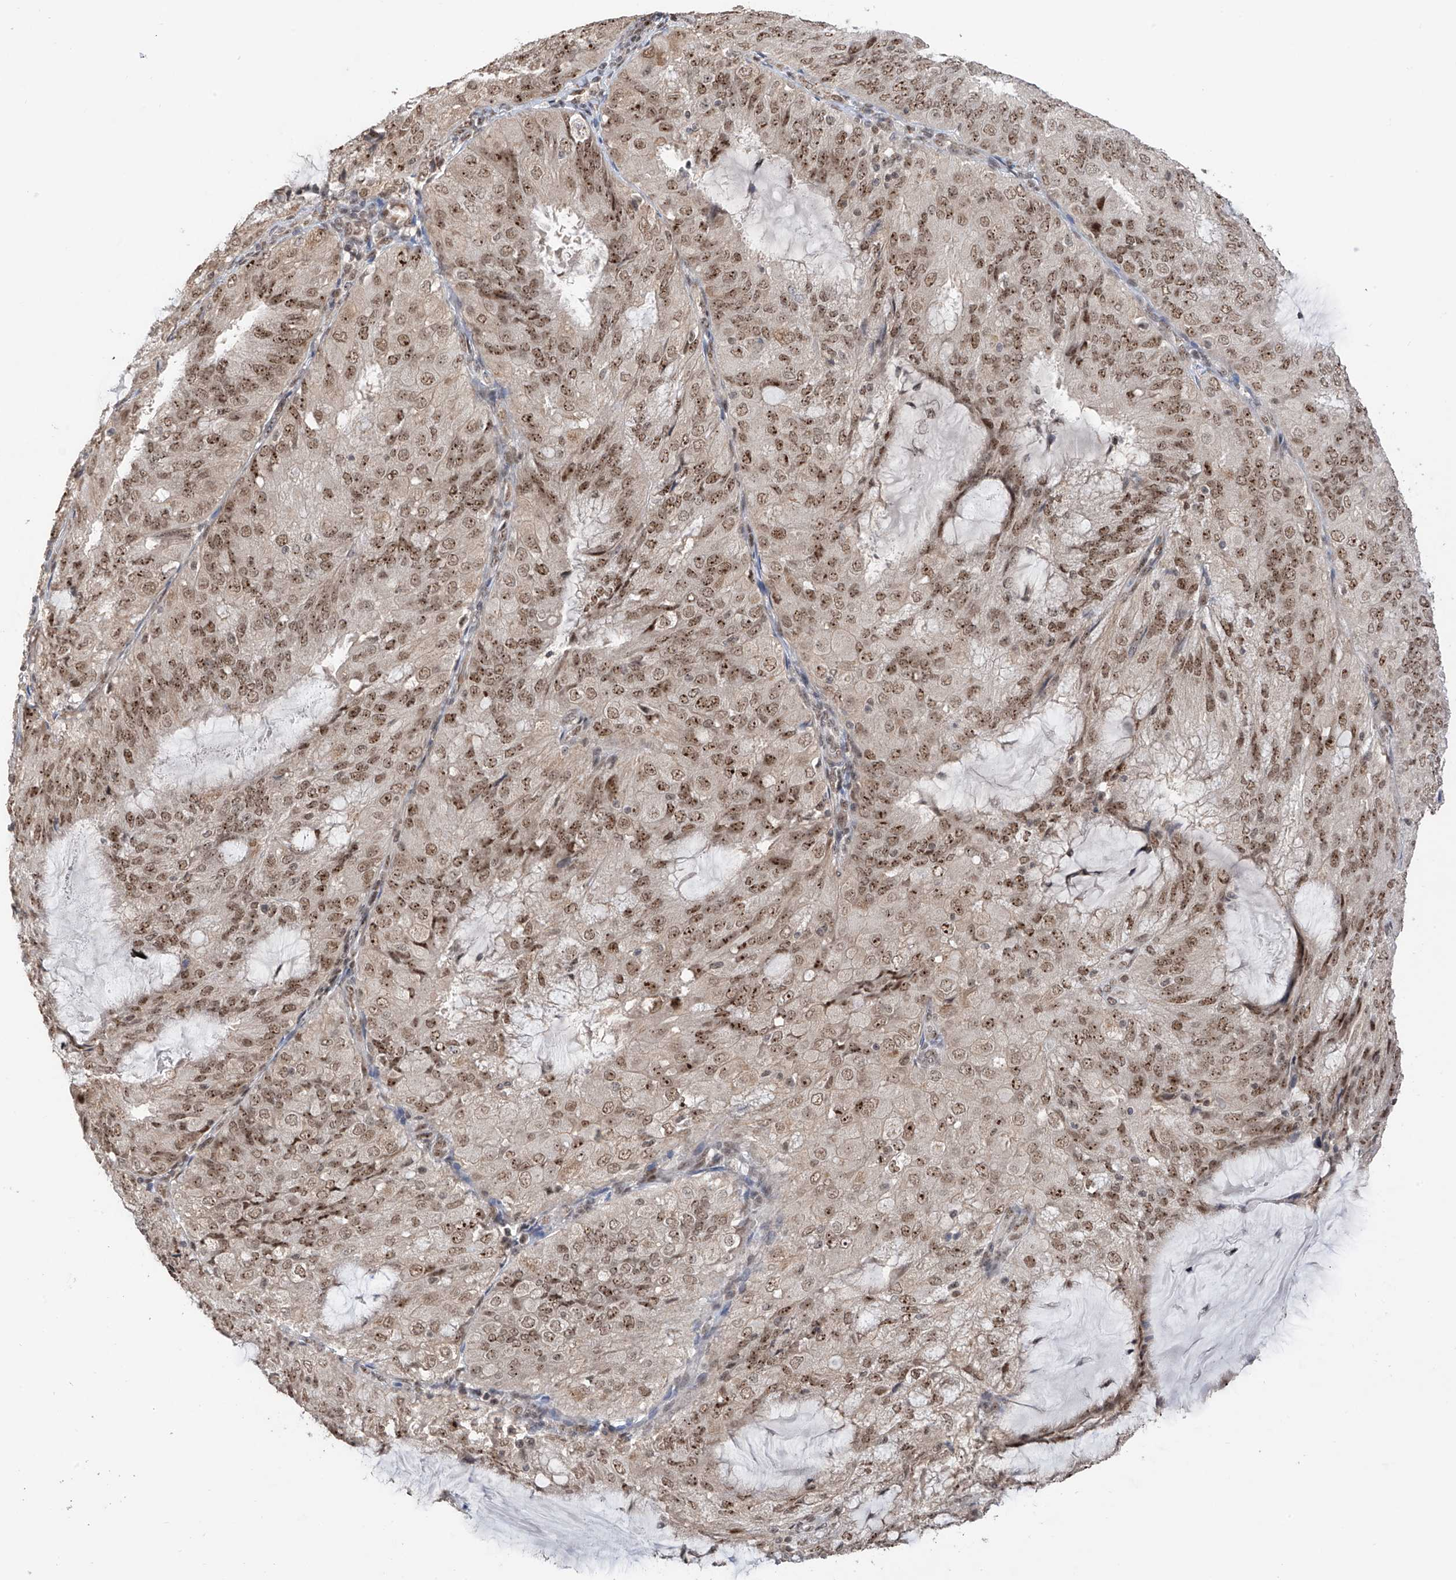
{"staining": {"intensity": "moderate", "quantity": ">75%", "location": "nuclear"}, "tissue": "endometrial cancer", "cell_type": "Tumor cells", "image_type": "cancer", "snomed": [{"axis": "morphology", "description": "Adenocarcinoma, NOS"}, {"axis": "topography", "description": "Endometrium"}], "caption": "The immunohistochemical stain labels moderate nuclear staining in tumor cells of endometrial adenocarcinoma tissue.", "gene": "C1orf131", "patient": {"sex": "female", "age": 81}}